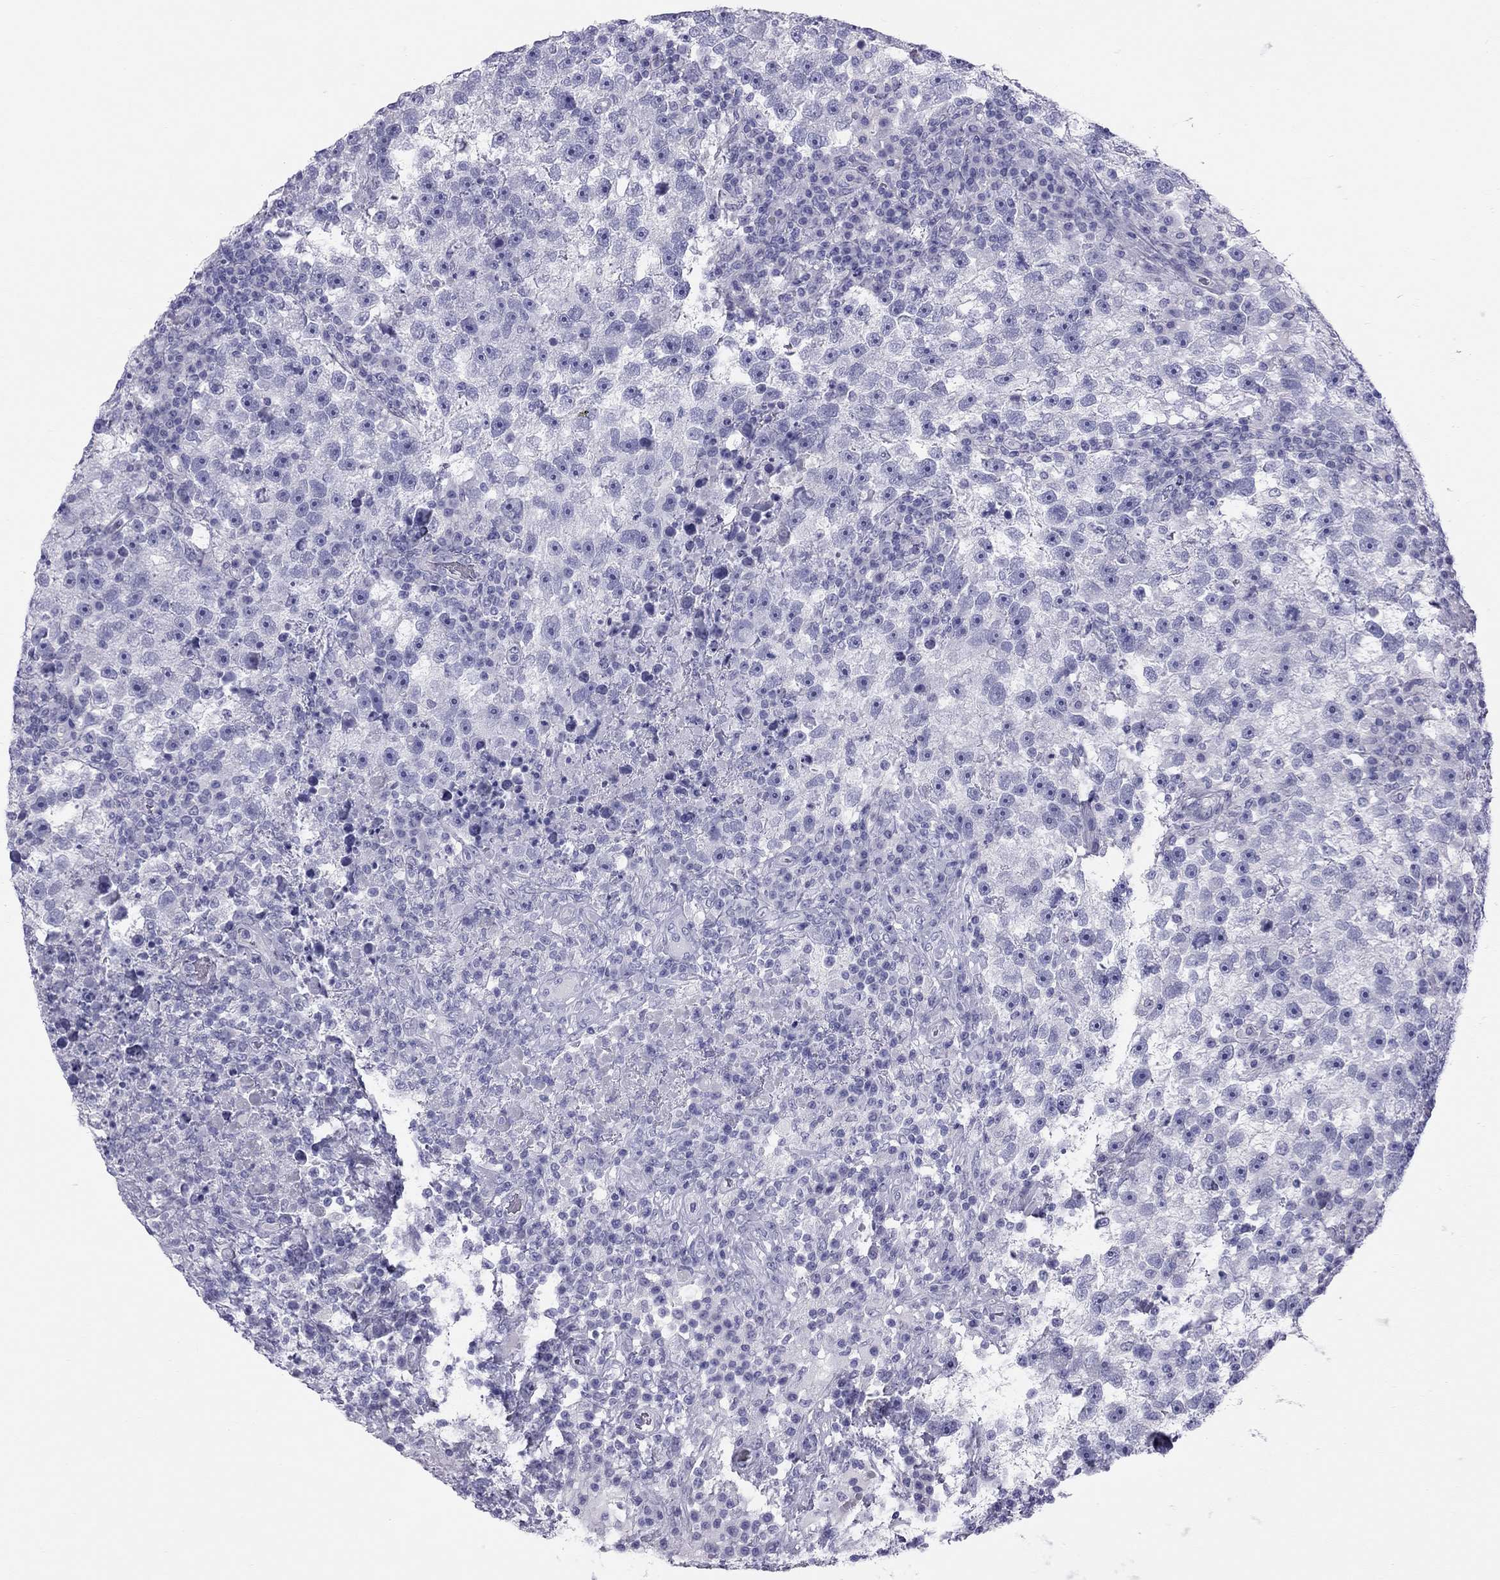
{"staining": {"intensity": "negative", "quantity": "none", "location": "none"}, "tissue": "testis cancer", "cell_type": "Tumor cells", "image_type": "cancer", "snomed": [{"axis": "morphology", "description": "Seminoma, NOS"}, {"axis": "topography", "description": "Testis"}], "caption": "Tumor cells are negative for protein expression in human testis cancer. (DAB (3,3'-diaminobenzidine) immunohistochemistry visualized using brightfield microscopy, high magnification).", "gene": "TRPM3", "patient": {"sex": "male", "age": 47}}